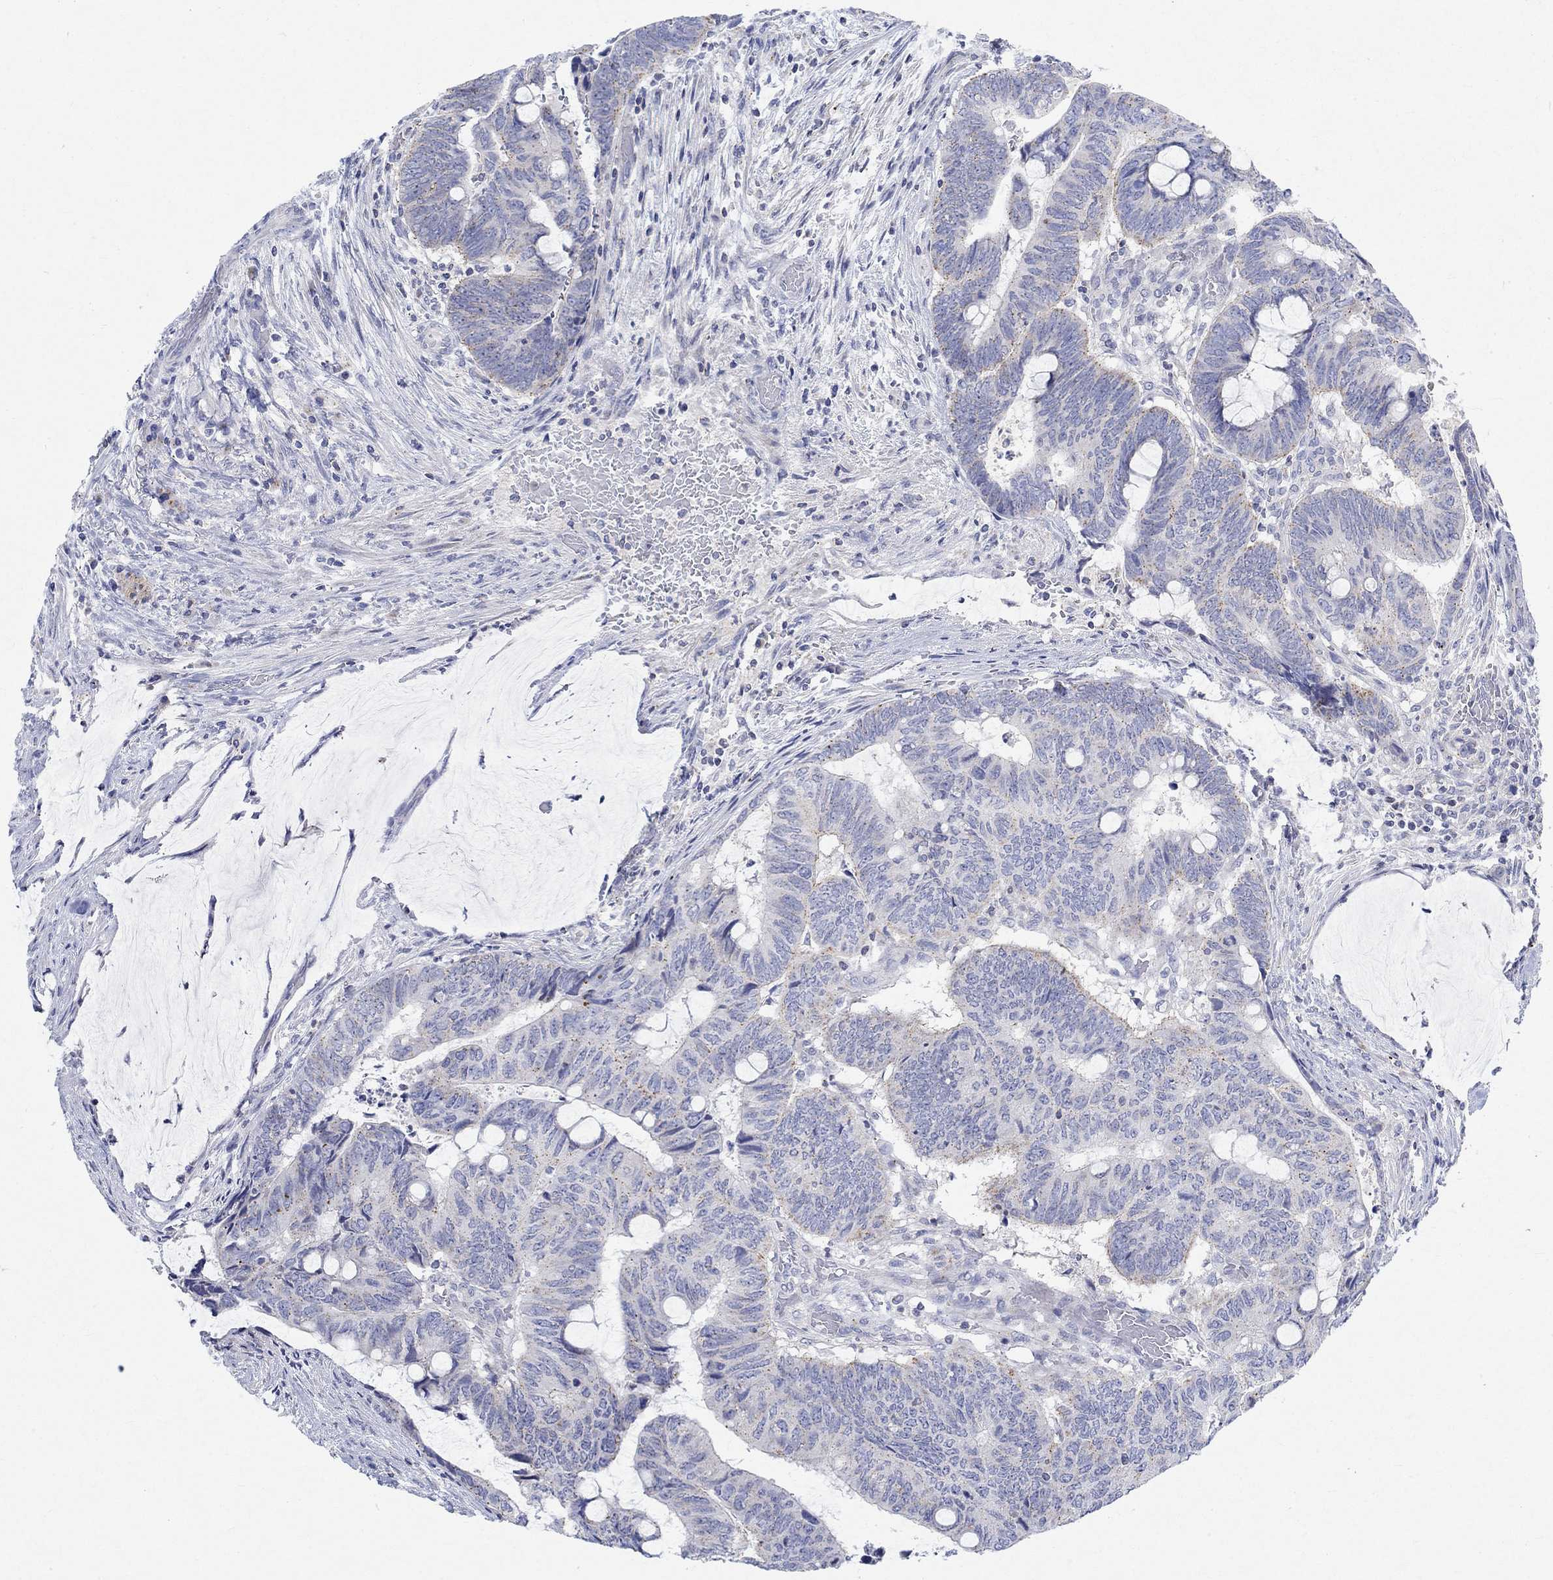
{"staining": {"intensity": "moderate", "quantity": "<25%", "location": "cytoplasmic/membranous"}, "tissue": "colorectal cancer", "cell_type": "Tumor cells", "image_type": "cancer", "snomed": [{"axis": "morphology", "description": "Normal tissue, NOS"}, {"axis": "morphology", "description": "Adenocarcinoma, NOS"}, {"axis": "topography", "description": "Rectum"}], "caption": "Protein expression analysis of human adenocarcinoma (colorectal) reveals moderate cytoplasmic/membranous positivity in approximately <25% of tumor cells.", "gene": "NAV3", "patient": {"sex": "male", "age": 92}}